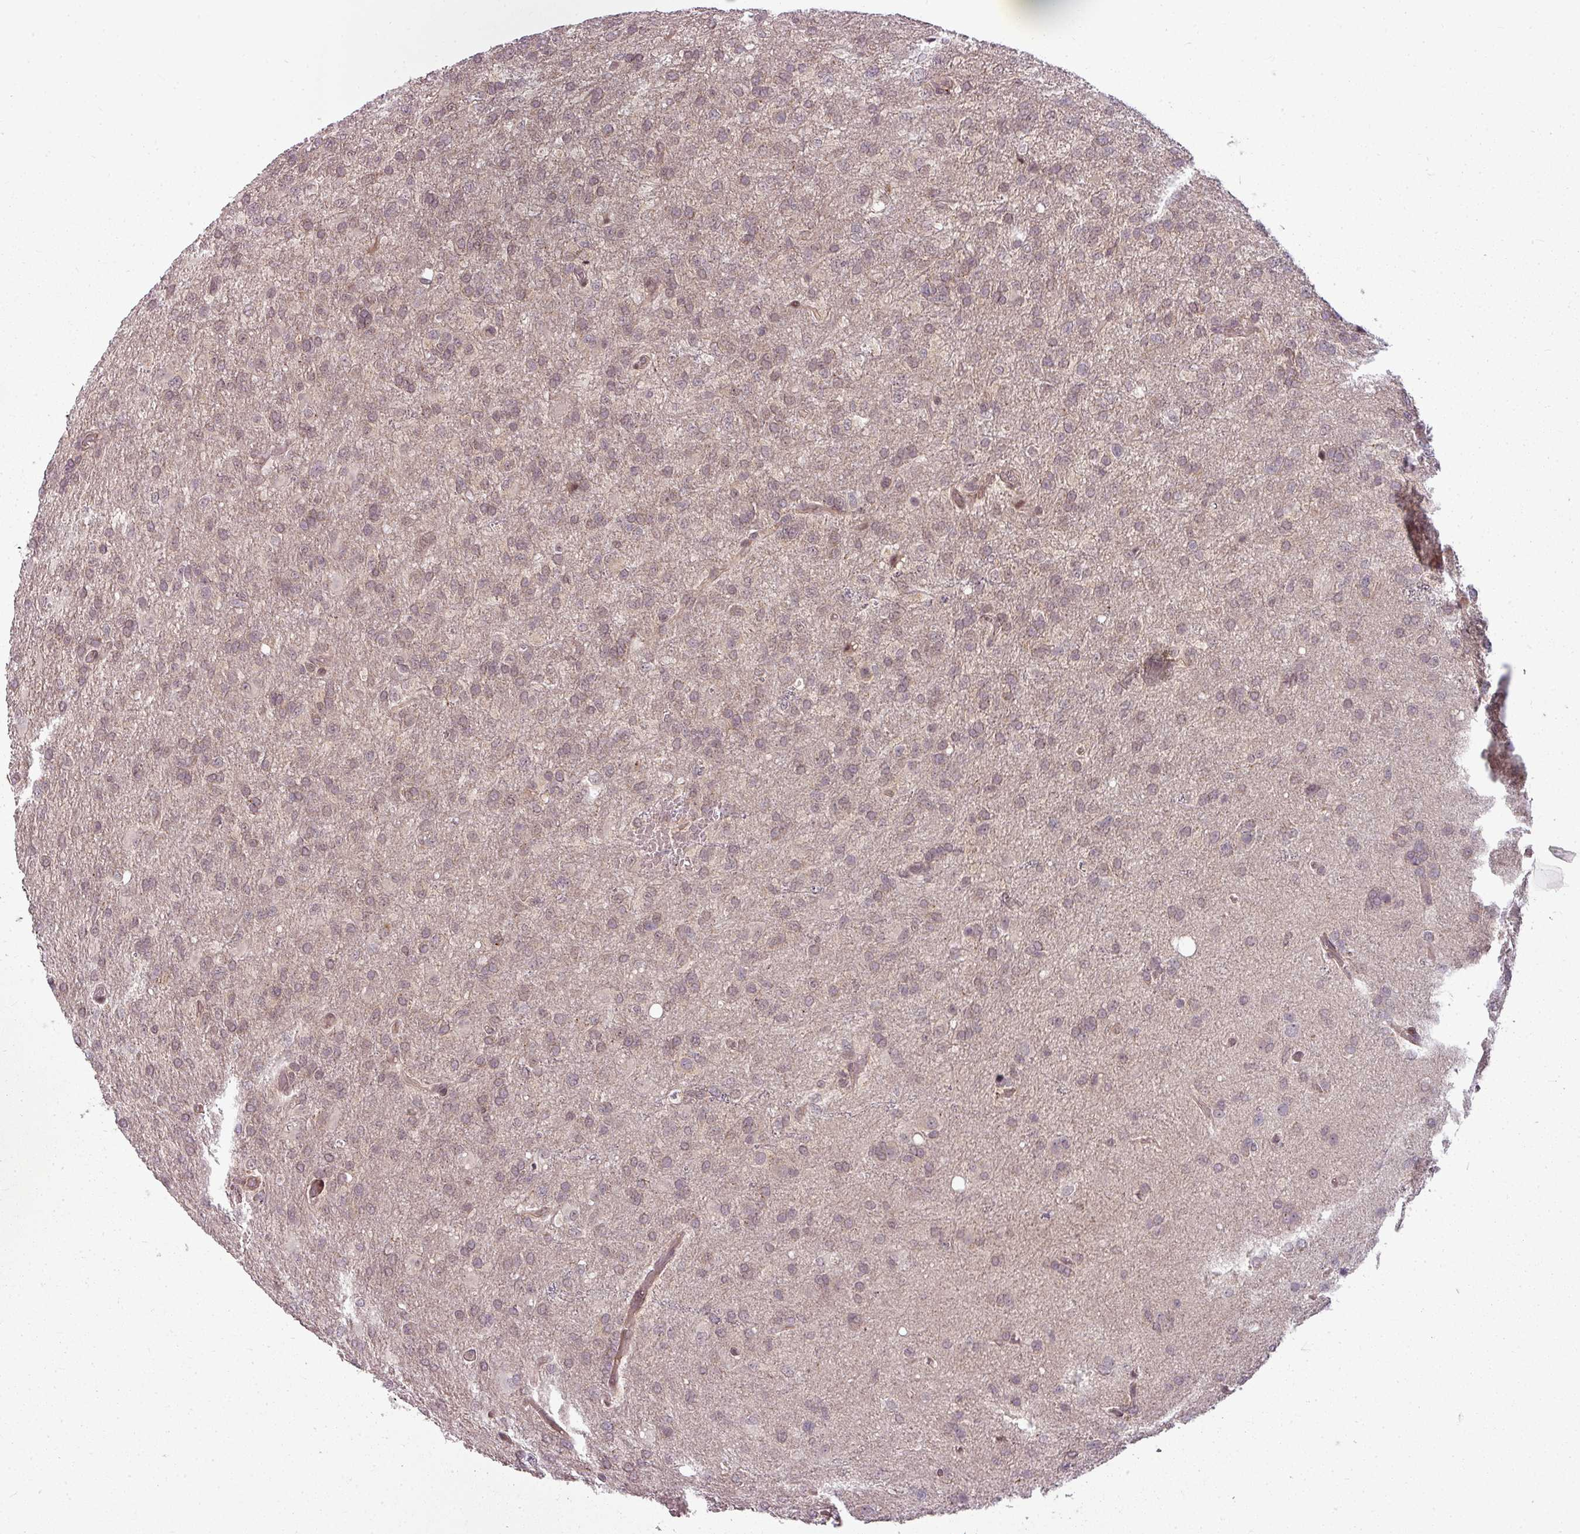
{"staining": {"intensity": "weak", "quantity": ">75%", "location": "cytoplasmic/membranous"}, "tissue": "glioma", "cell_type": "Tumor cells", "image_type": "cancer", "snomed": [{"axis": "morphology", "description": "Glioma, malignant, High grade"}, {"axis": "topography", "description": "Brain"}], "caption": "Immunohistochemistry (IHC) (DAB (3,3'-diaminobenzidine)) staining of malignant glioma (high-grade) reveals weak cytoplasmic/membranous protein expression in approximately >75% of tumor cells.", "gene": "CLIC1", "patient": {"sex": "female", "age": 74}}